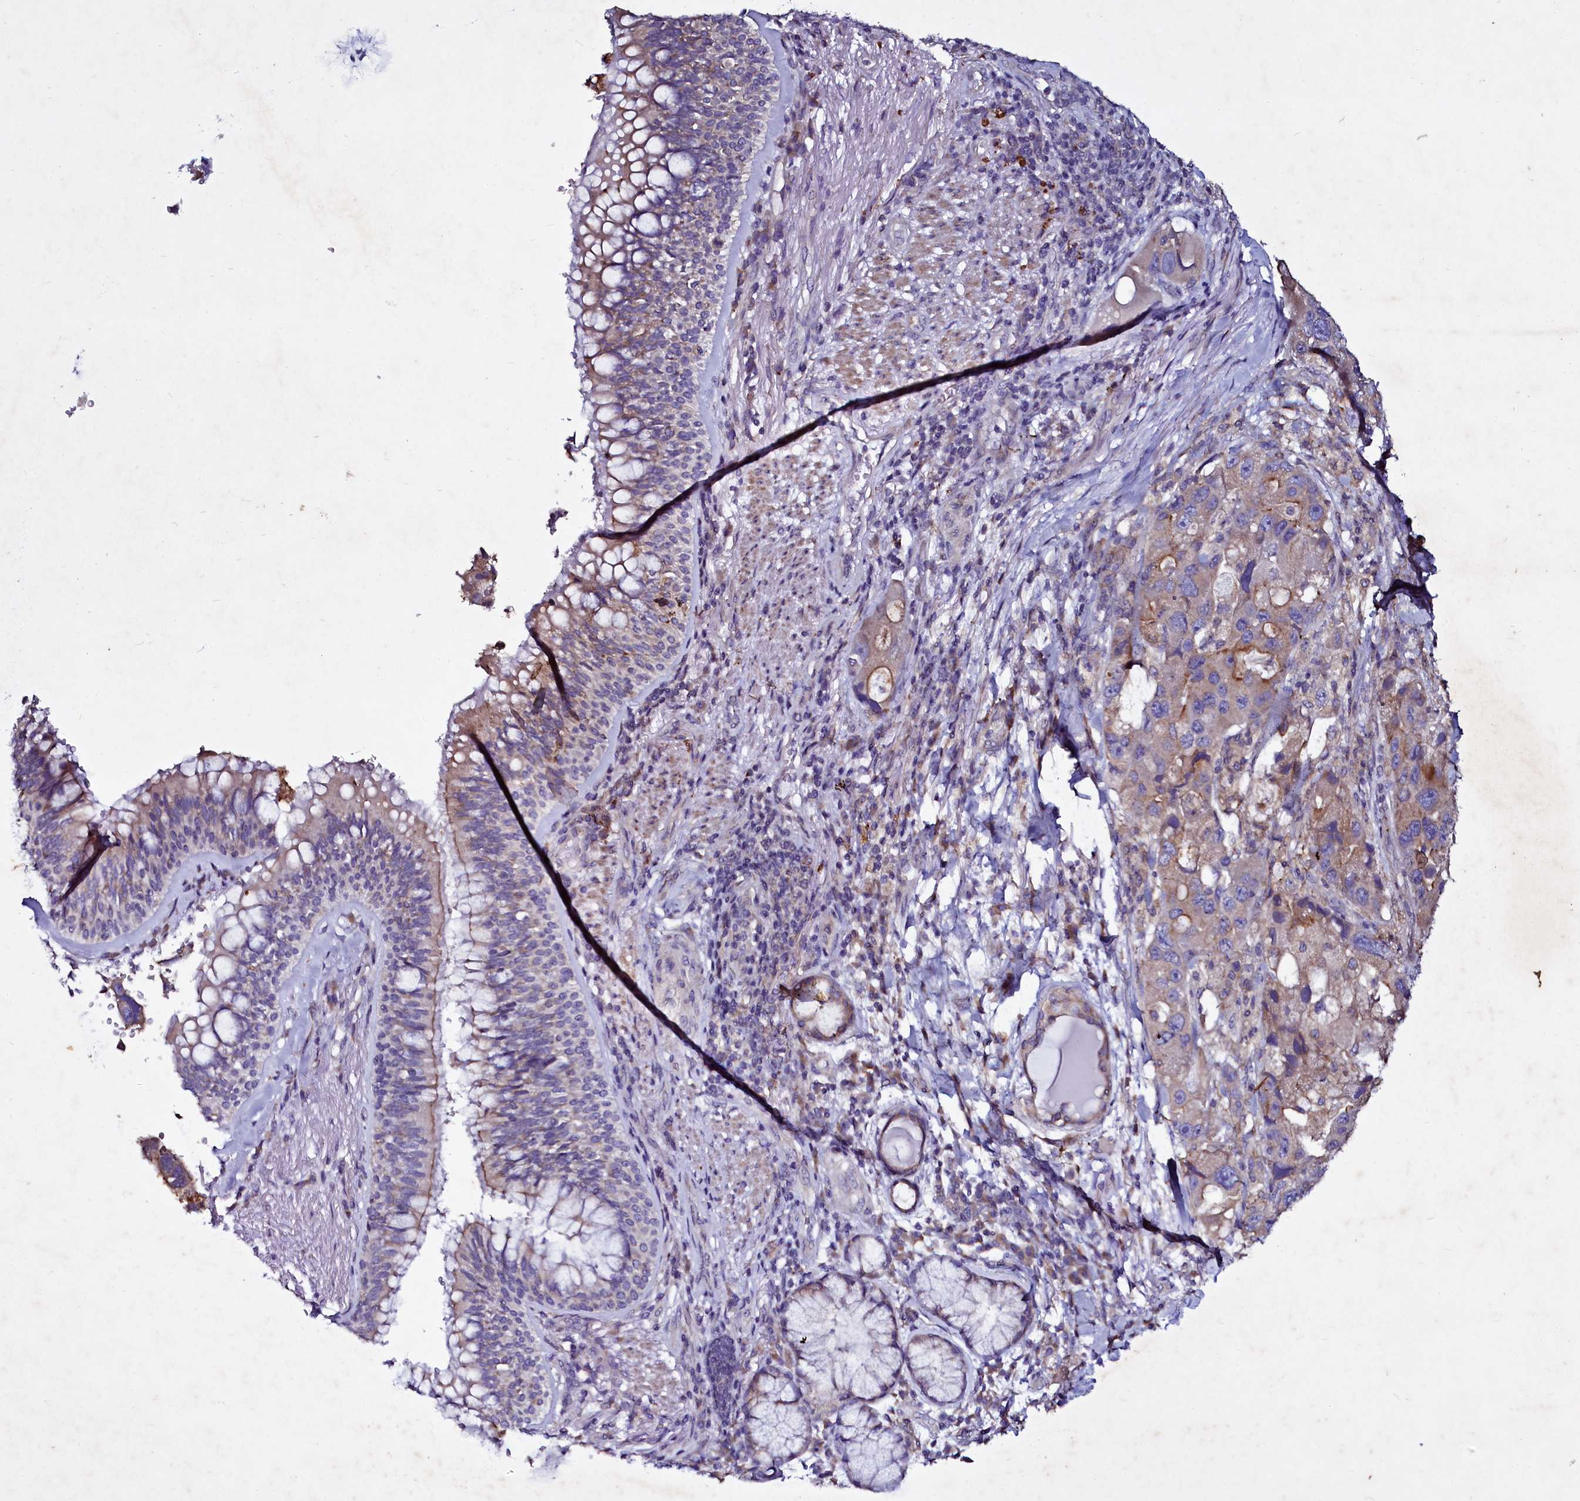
{"staining": {"intensity": "weak", "quantity": "<25%", "location": "cytoplasmic/membranous"}, "tissue": "lung cancer", "cell_type": "Tumor cells", "image_type": "cancer", "snomed": [{"axis": "morphology", "description": "Adenocarcinoma, NOS"}, {"axis": "topography", "description": "Lung"}], "caption": "Tumor cells show no significant staining in lung cancer (adenocarcinoma).", "gene": "SELENOT", "patient": {"sex": "female", "age": 54}}